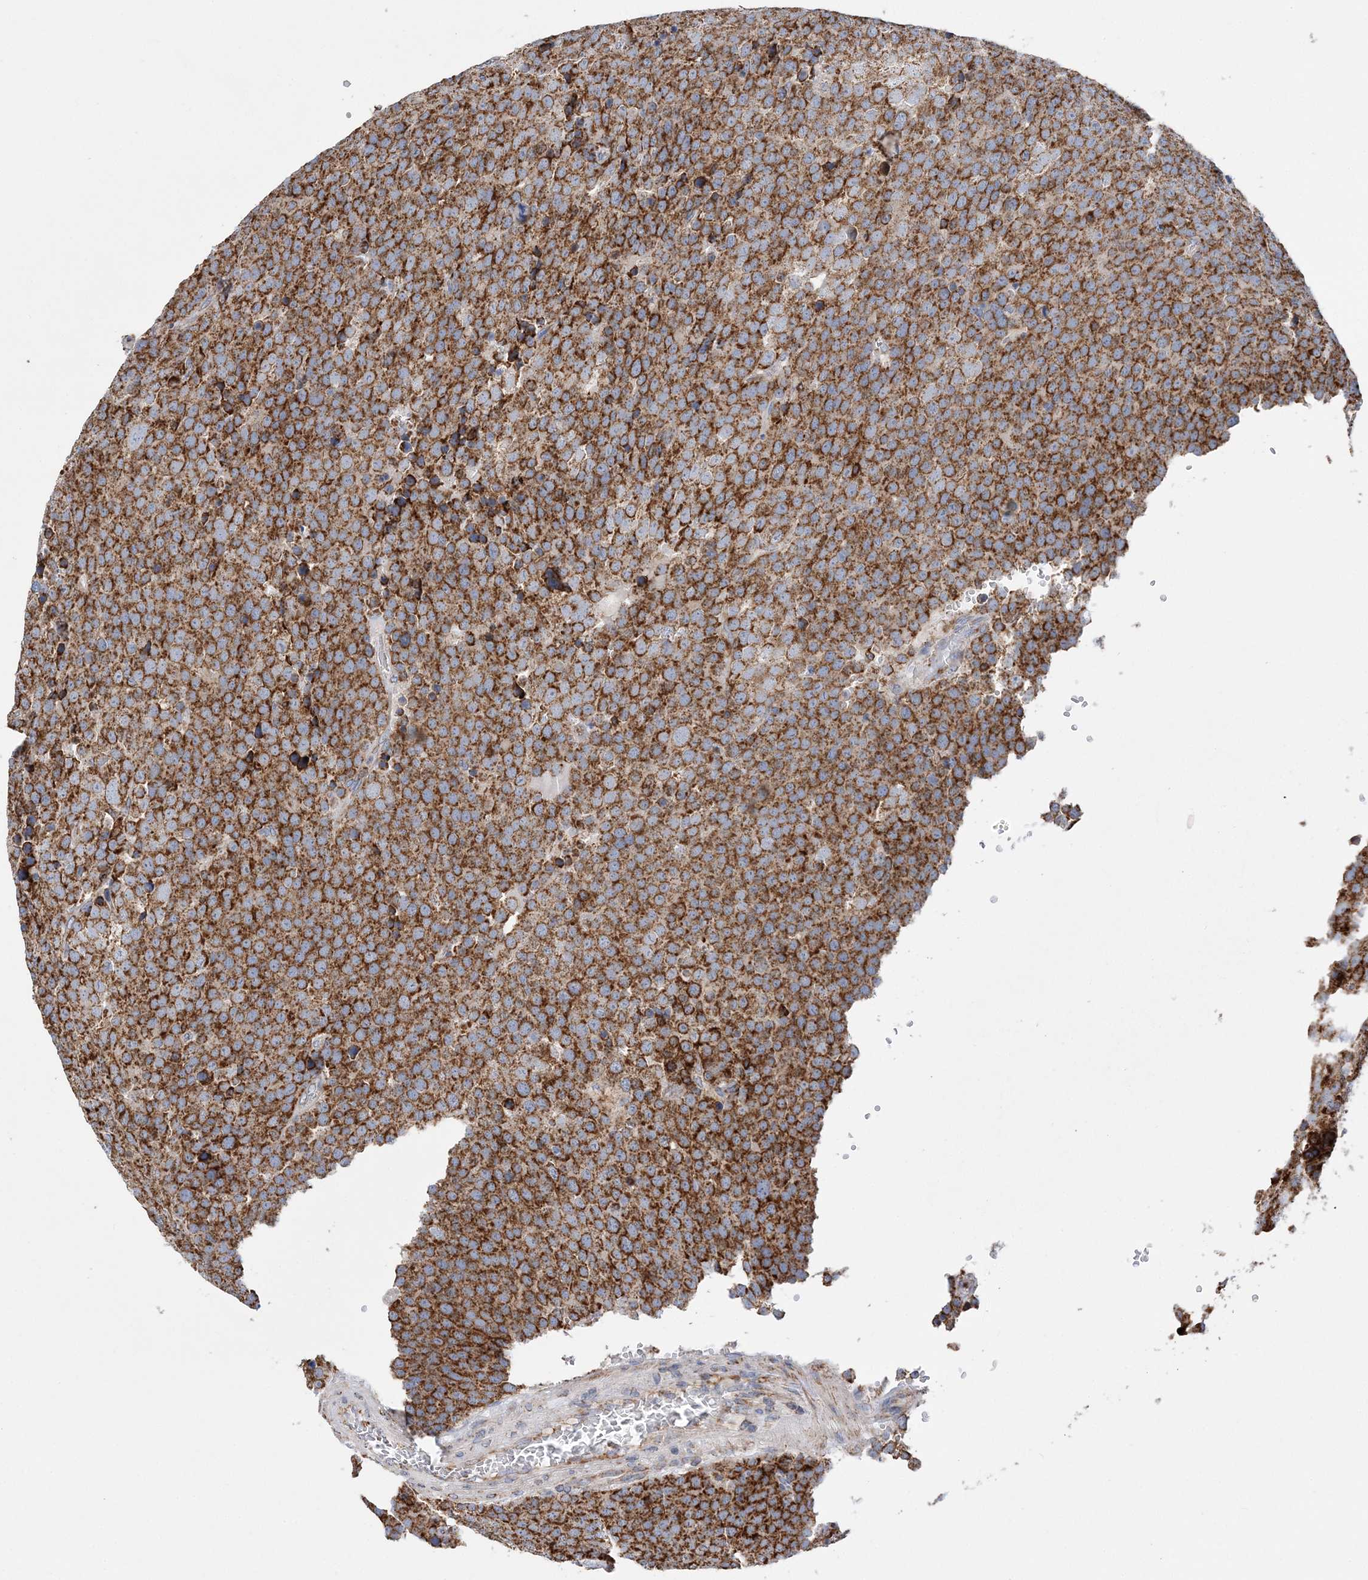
{"staining": {"intensity": "strong", "quantity": ">75%", "location": "cytoplasmic/membranous"}, "tissue": "testis cancer", "cell_type": "Tumor cells", "image_type": "cancer", "snomed": [{"axis": "morphology", "description": "Seminoma, NOS"}, {"axis": "topography", "description": "Testis"}], "caption": "IHC of human testis cancer exhibits high levels of strong cytoplasmic/membranous positivity in approximately >75% of tumor cells.", "gene": "TTC32", "patient": {"sex": "male", "age": 71}}